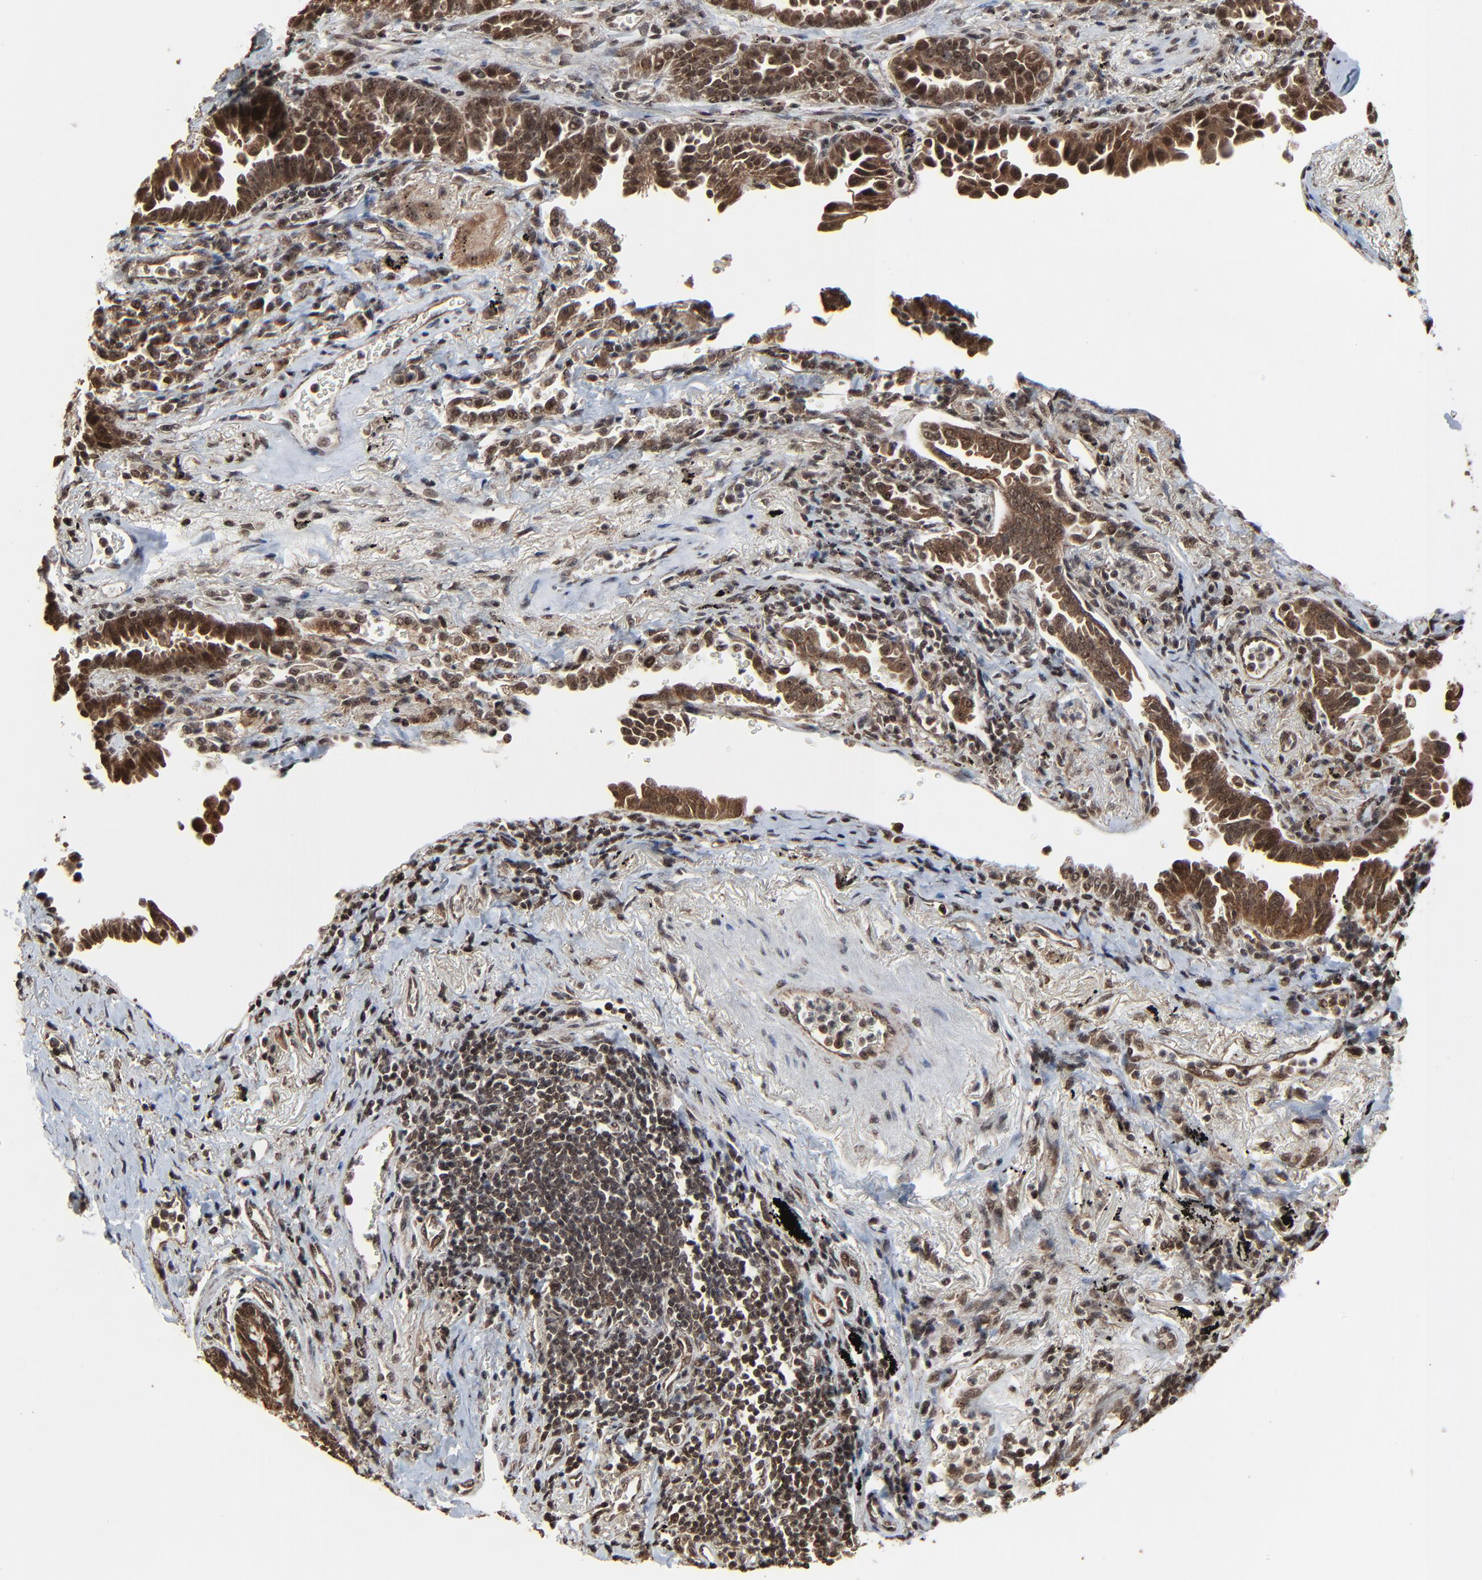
{"staining": {"intensity": "strong", "quantity": ">75%", "location": "cytoplasmic/membranous,nuclear"}, "tissue": "lung cancer", "cell_type": "Tumor cells", "image_type": "cancer", "snomed": [{"axis": "morphology", "description": "Adenocarcinoma, NOS"}, {"axis": "topography", "description": "Lung"}], "caption": "Lung cancer (adenocarcinoma) tissue demonstrates strong cytoplasmic/membranous and nuclear staining in about >75% of tumor cells", "gene": "RHOJ", "patient": {"sex": "female", "age": 64}}